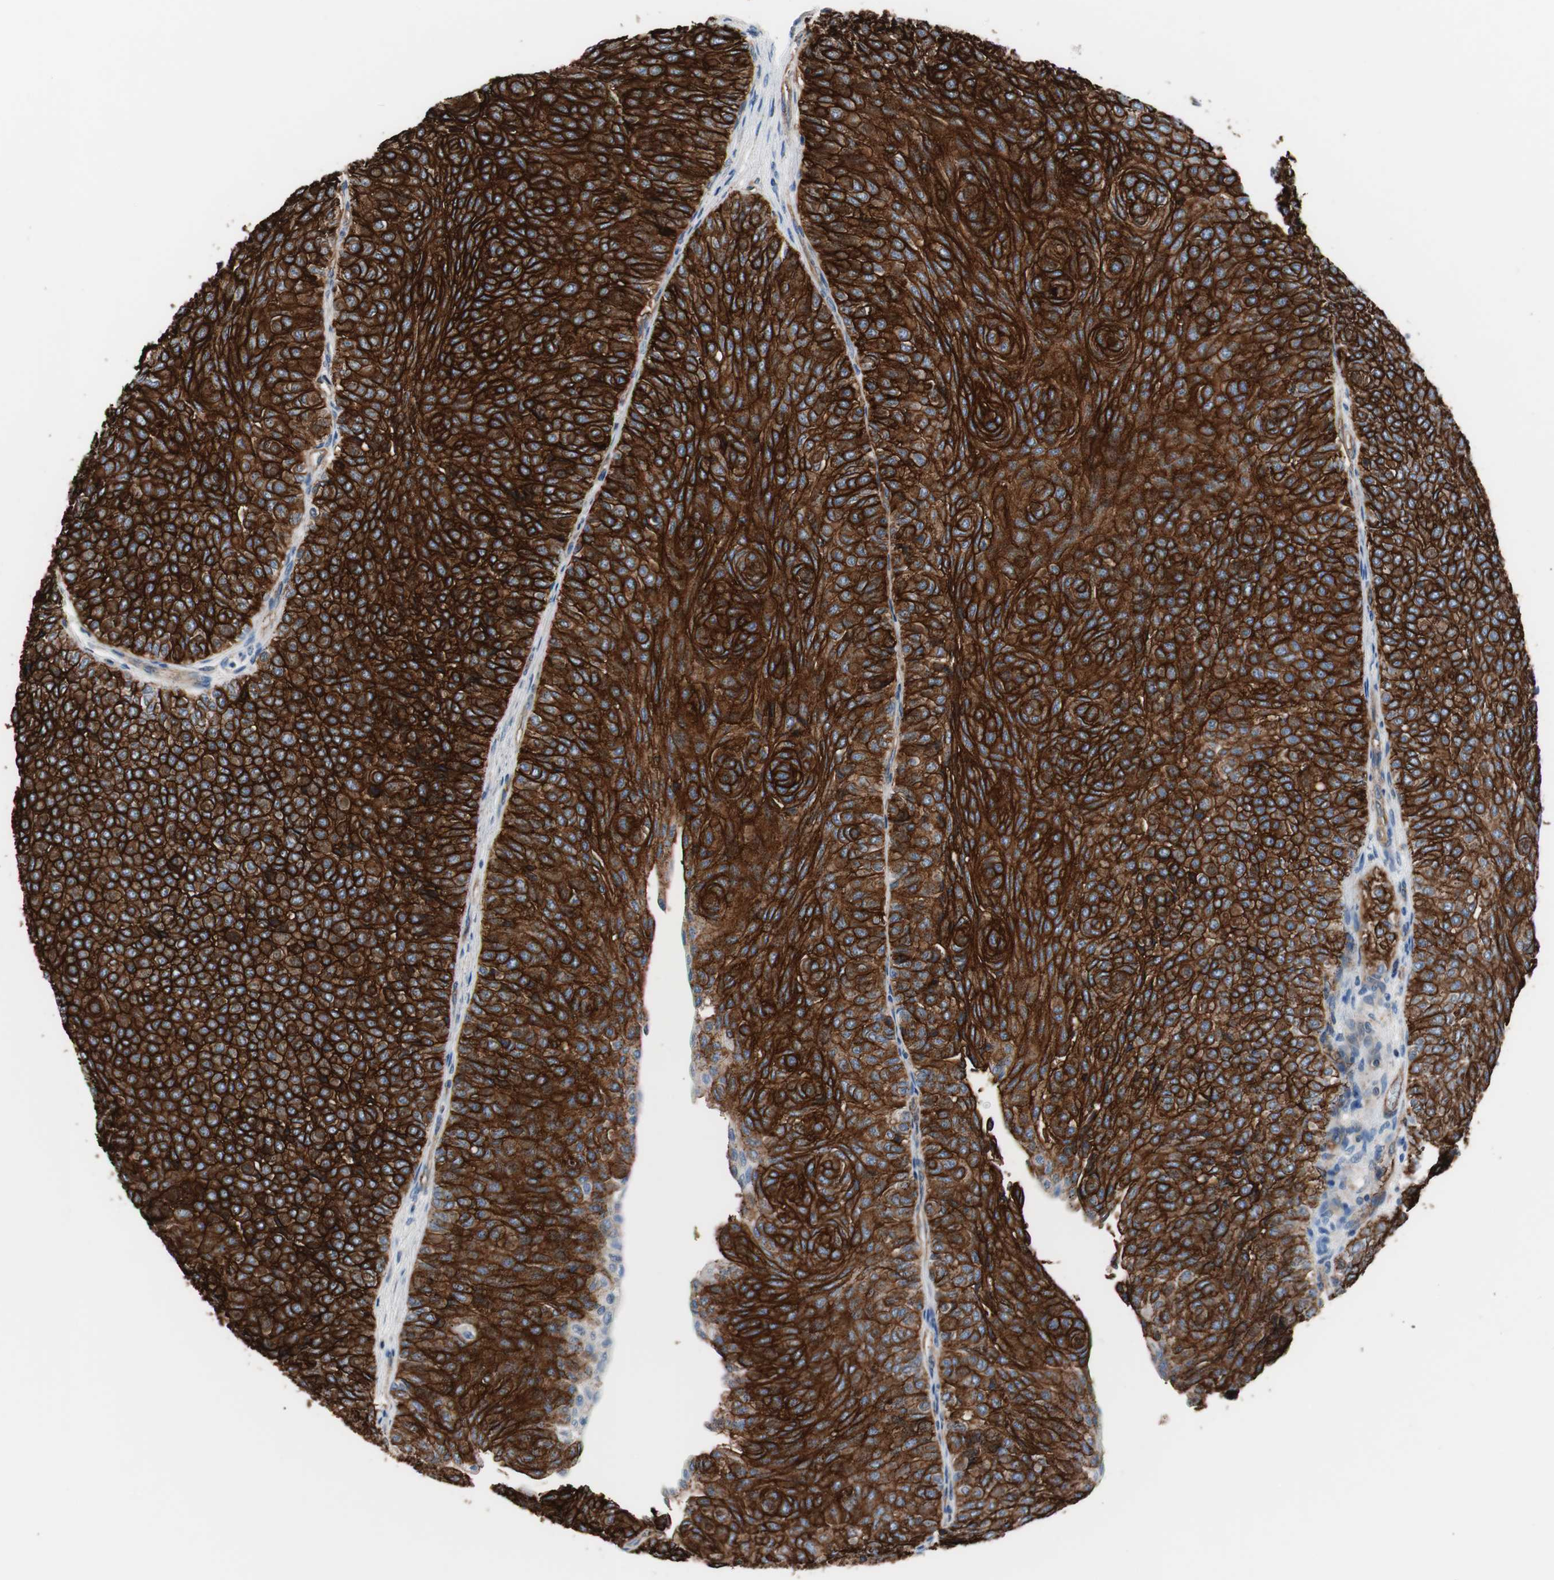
{"staining": {"intensity": "strong", "quantity": ">75%", "location": "cytoplasmic/membranous"}, "tissue": "urothelial cancer", "cell_type": "Tumor cells", "image_type": "cancer", "snomed": [{"axis": "morphology", "description": "Urothelial carcinoma, Low grade"}, {"axis": "topography", "description": "Urinary bladder"}], "caption": "Urothelial cancer stained with a brown dye exhibits strong cytoplasmic/membranous positive positivity in about >75% of tumor cells.", "gene": "GPR160", "patient": {"sex": "male", "age": 78}}